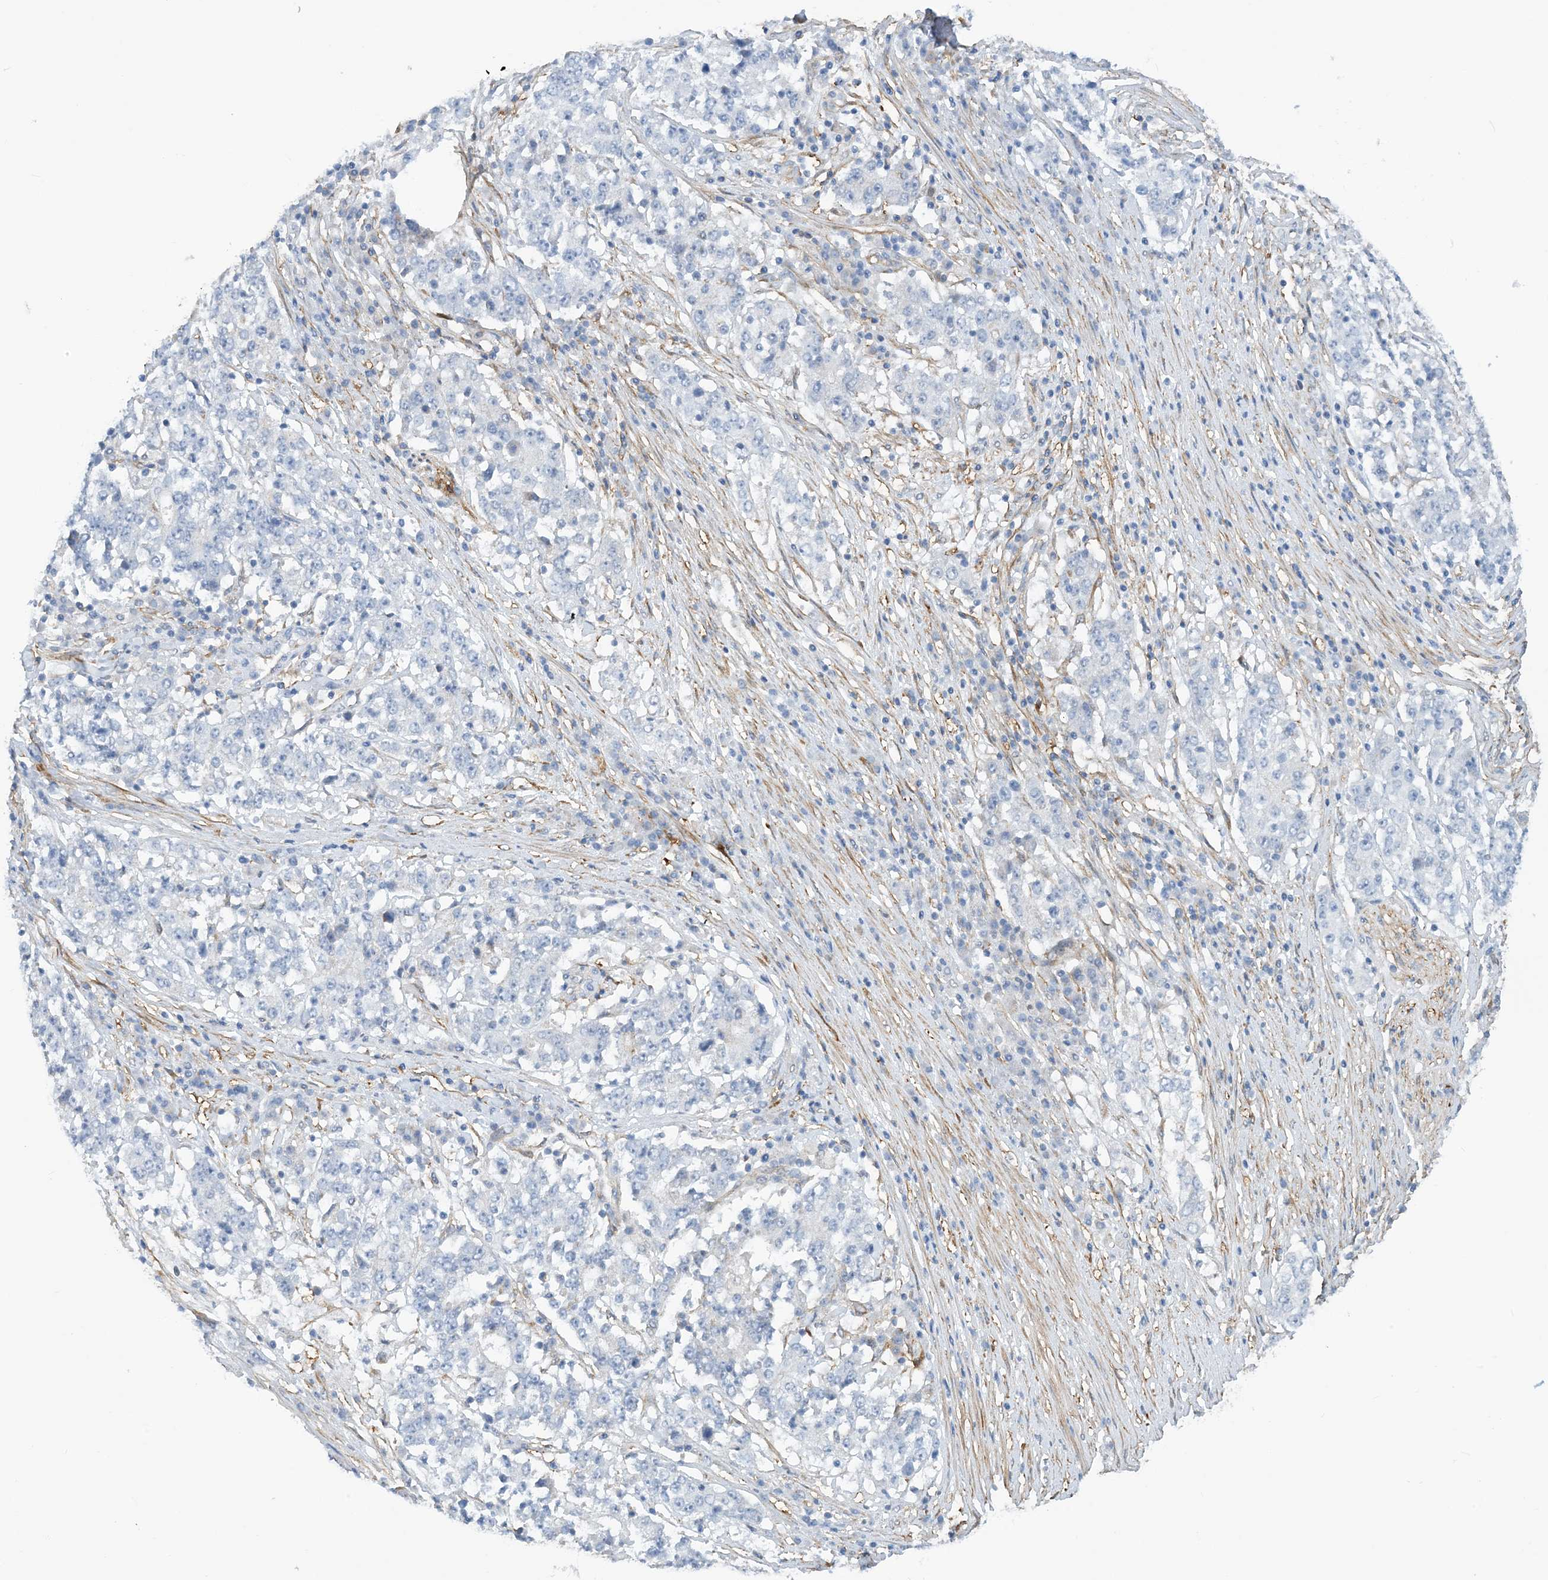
{"staining": {"intensity": "negative", "quantity": "none", "location": "none"}, "tissue": "stomach cancer", "cell_type": "Tumor cells", "image_type": "cancer", "snomed": [{"axis": "morphology", "description": "Adenocarcinoma, NOS"}, {"axis": "topography", "description": "Stomach"}], "caption": "A micrograph of stomach adenocarcinoma stained for a protein exhibits no brown staining in tumor cells.", "gene": "EIF2A", "patient": {"sex": "male", "age": 59}}